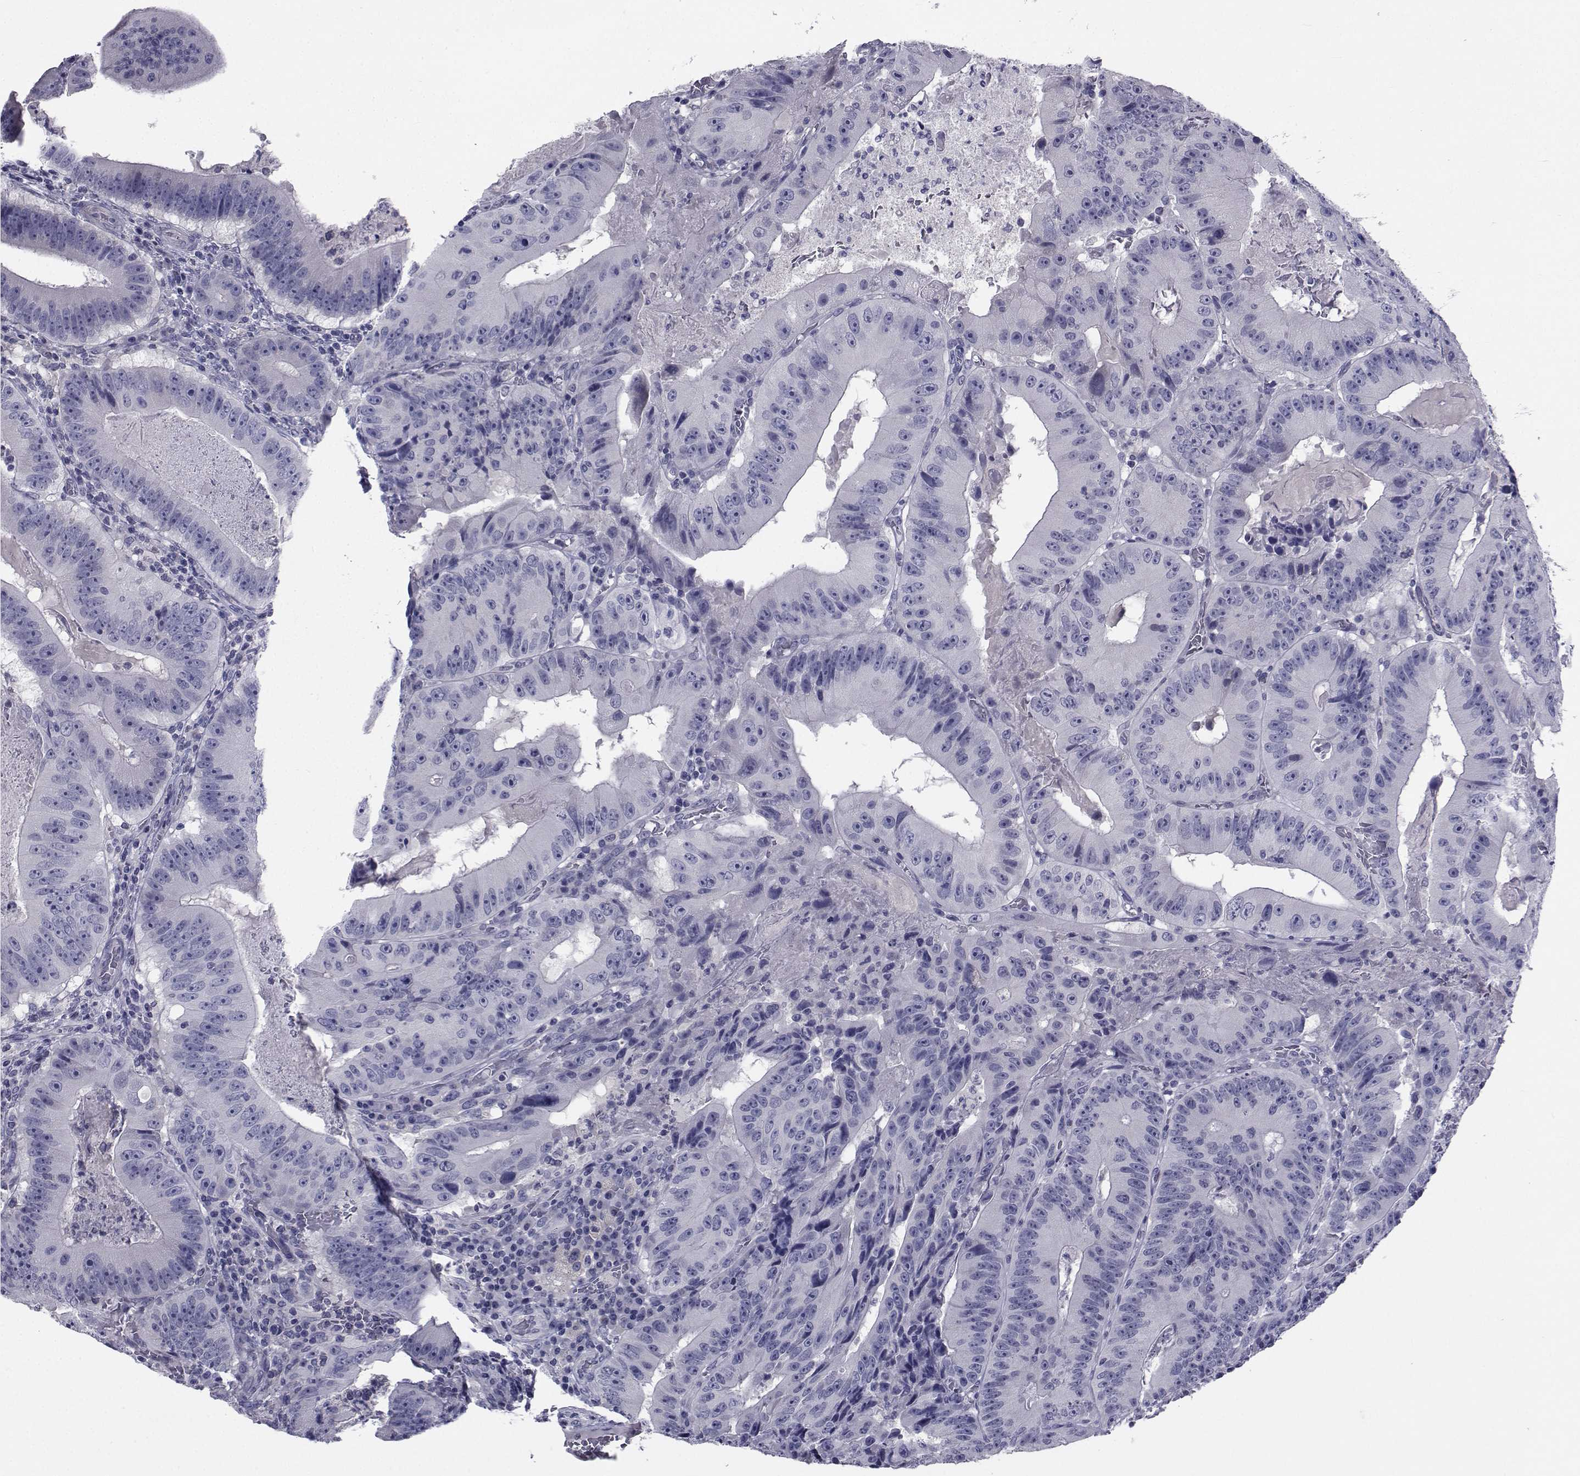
{"staining": {"intensity": "negative", "quantity": "none", "location": "none"}, "tissue": "colorectal cancer", "cell_type": "Tumor cells", "image_type": "cancer", "snomed": [{"axis": "morphology", "description": "Adenocarcinoma, NOS"}, {"axis": "topography", "description": "Colon"}], "caption": "This micrograph is of colorectal cancer (adenocarcinoma) stained with immunohistochemistry (IHC) to label a protein in brown with the nuclei are counter-stained blue. There is no positivity in tumor cells. (Brightfield microscopy of DAB (3,3'-diaminobenzidine) immunohistochemistry (IHC) at high magnification).", "gene": "CHRNA1", "patient": {"sex": "female", "age": 86}}